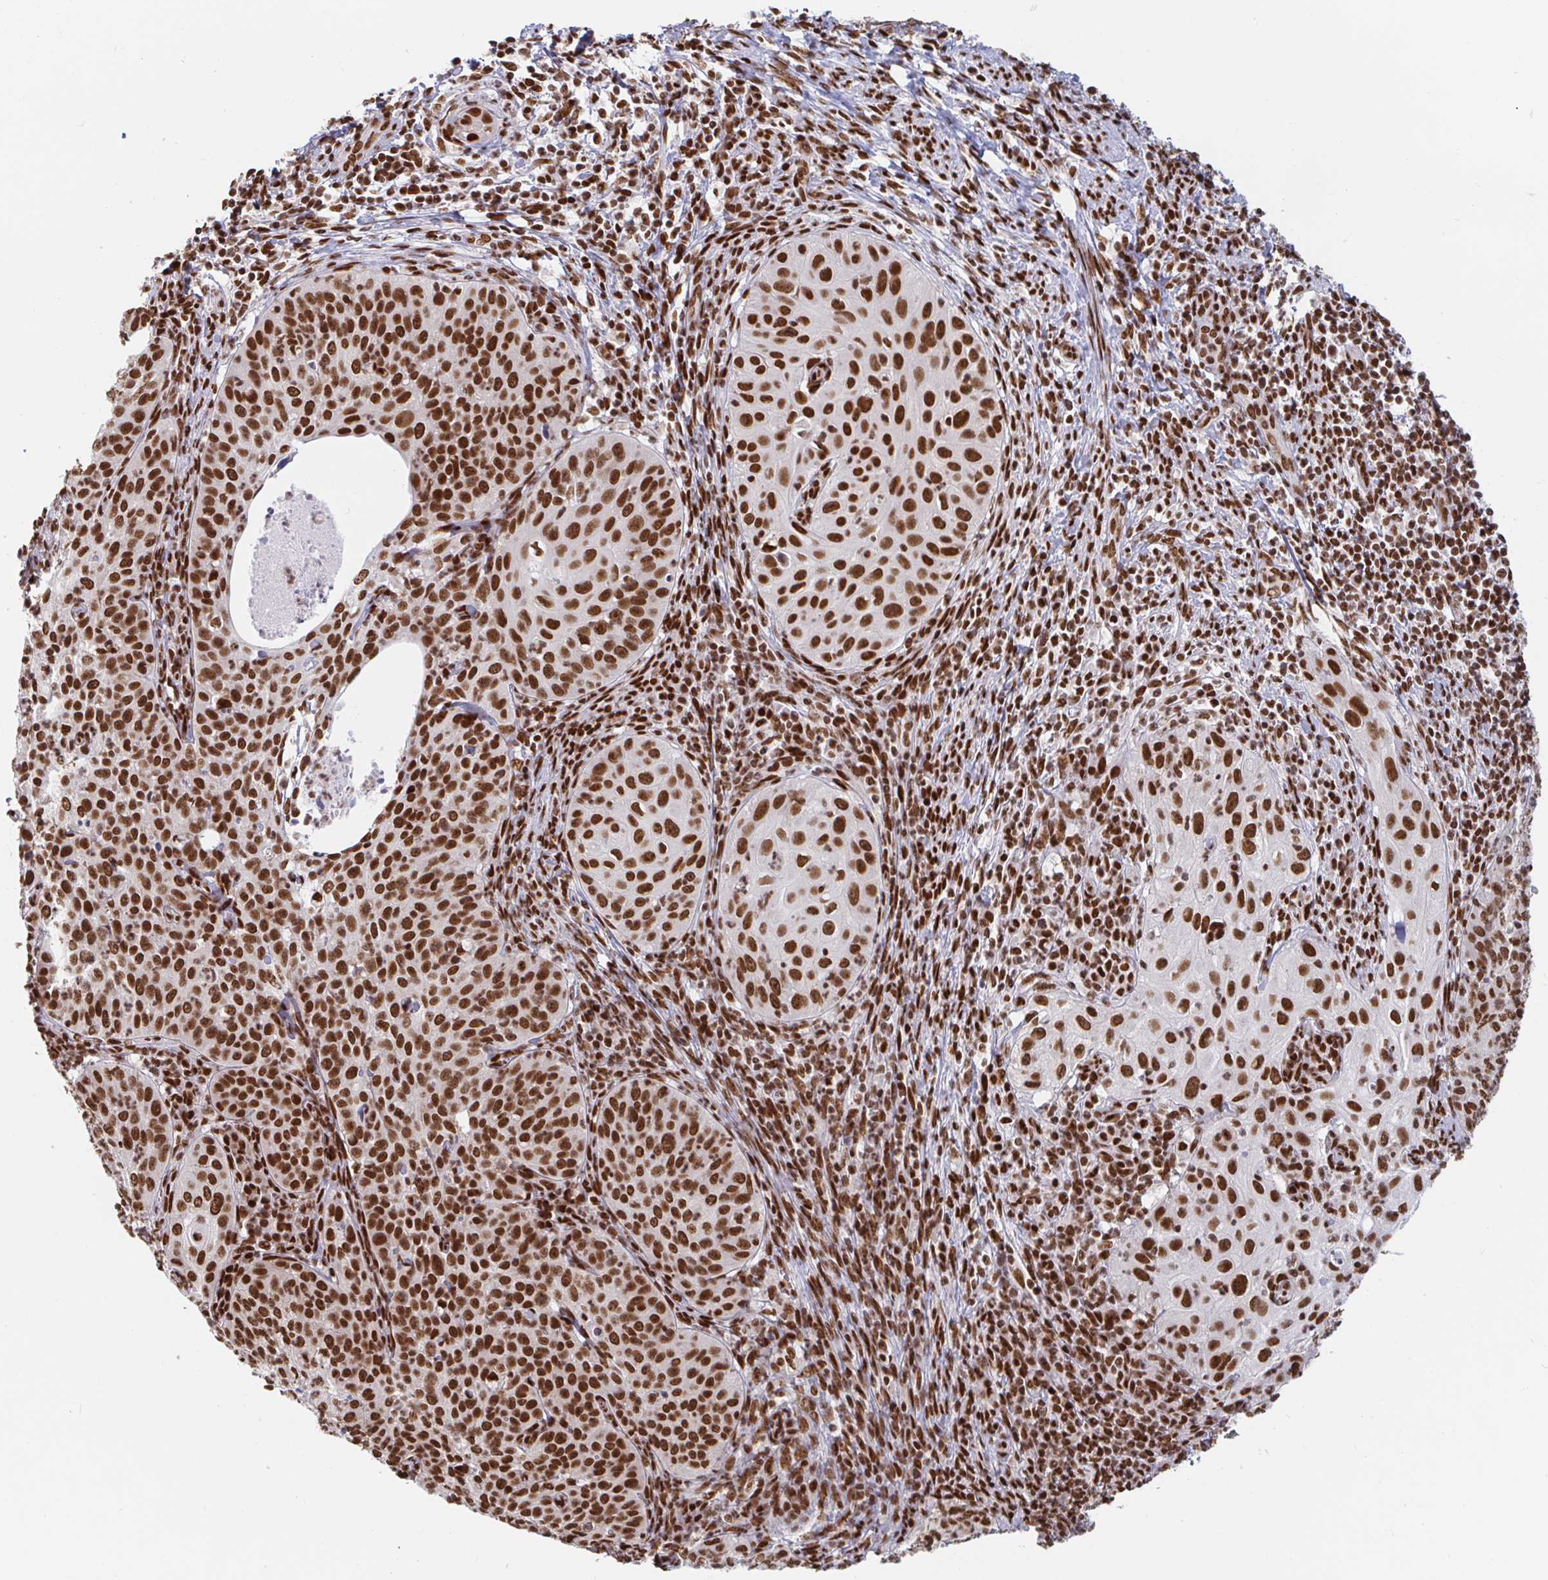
{"staining": {"intensity": "strong", "quantity": ">75%", "location": "nuclear"}, "tissue": "cervical cancer", "cell_type": "Tumor cells", "image_type": "cancer", "snomed": [{"axis": "morphology", "description": "Squamous cell carcinoma, NOS"}, {"axis": "topography", "description": "Cervix"}], "caption": "Cervical cancer tissue exhibits strong nuclear positivity in about >75% of tumor cells, visualized by immunohistochemistry.", "gene": "RBMX", "patient": {"sex": "female", "age": 30}}